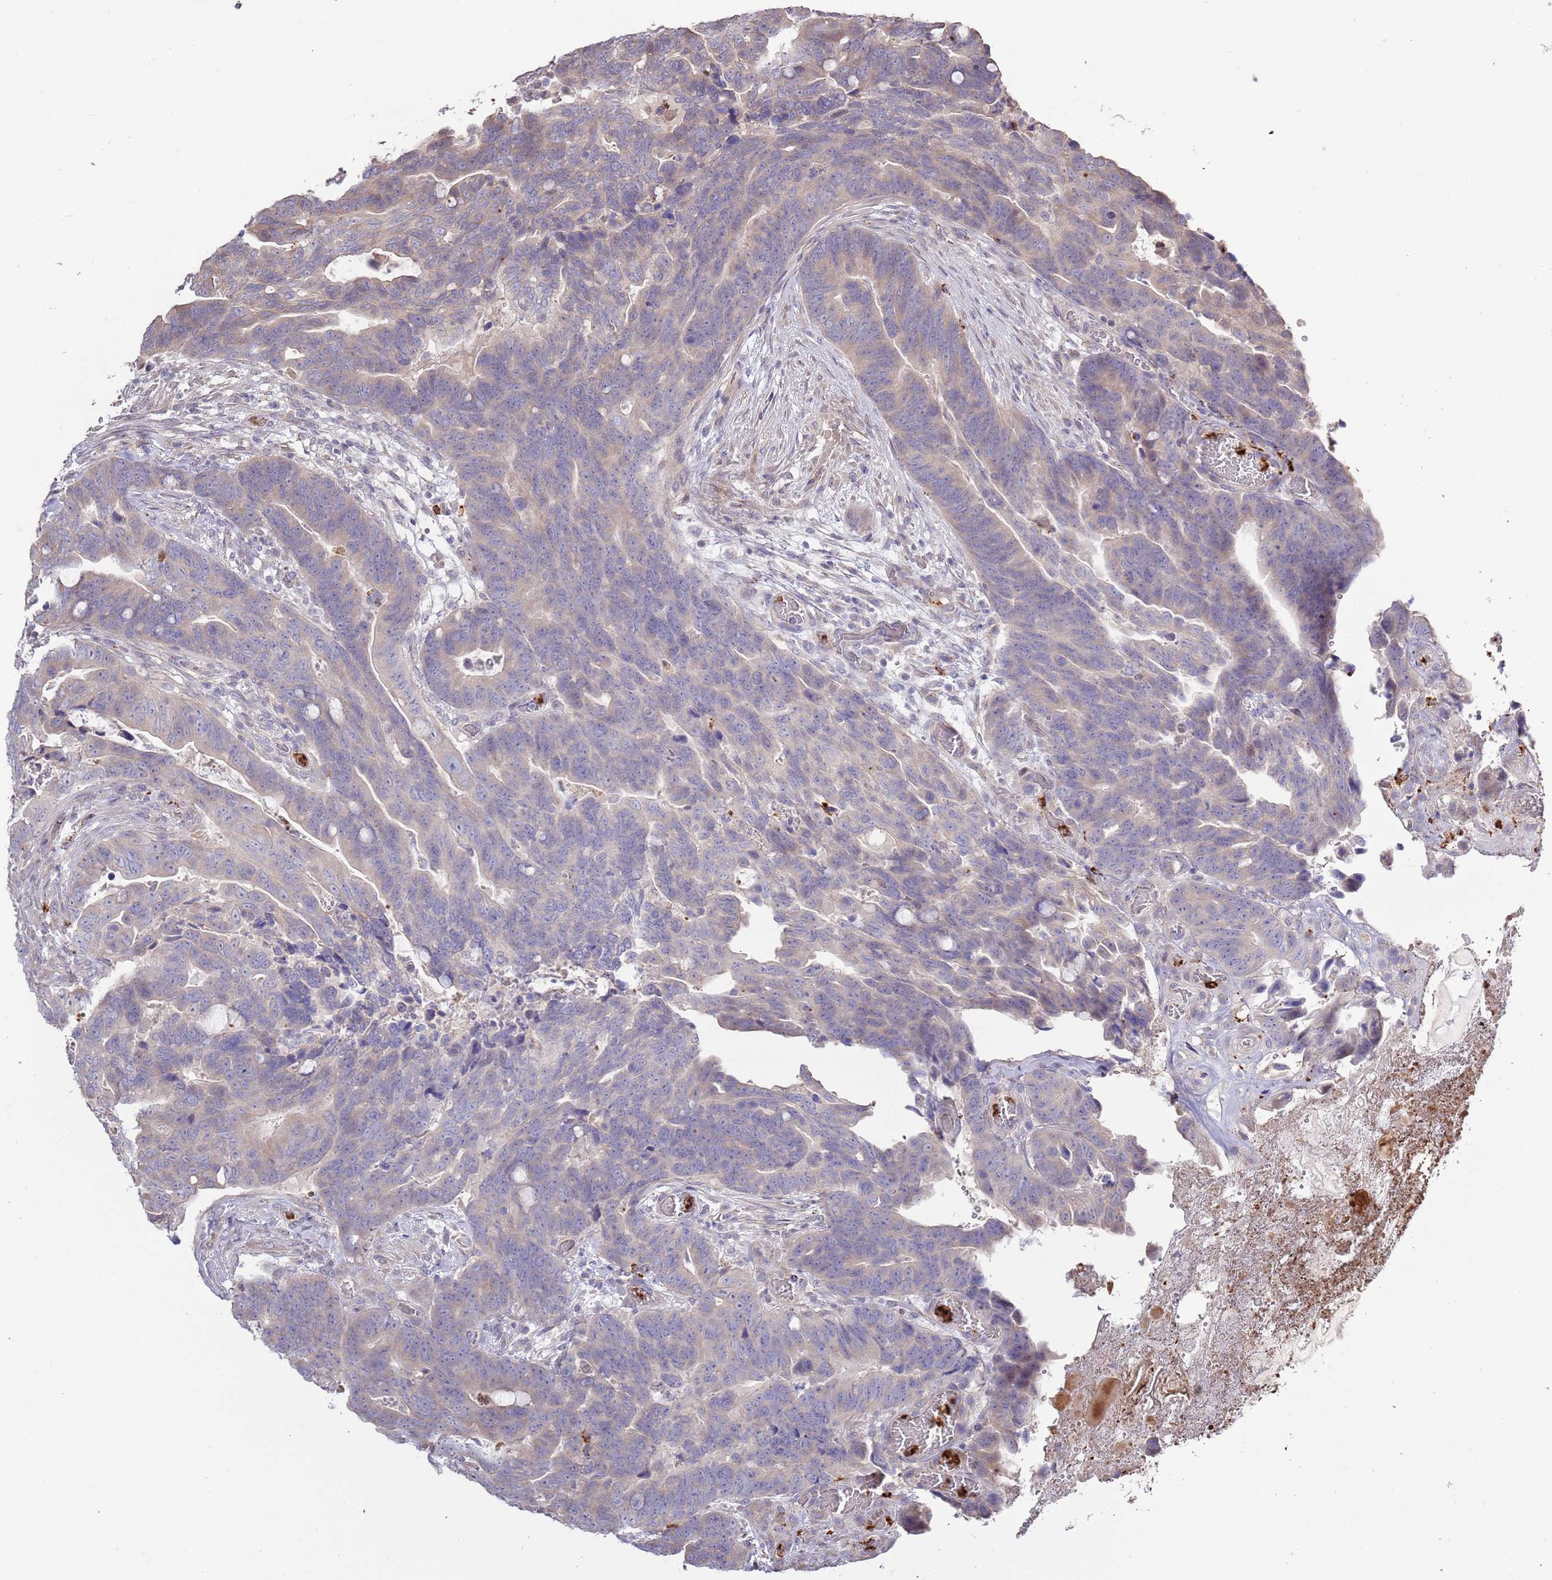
{"staining": {"intensity": "weak", "quantity": "<25%", "location": "cytoplasmic/membranous"}, "tissue": "colorectal cancer", "cell_type": "Tumor cells", "image_type": "cancer", "snomed": [{"axis": "morphology", "description": "Adenocarcinoma, NOS"}, {"axis": "topography", "description": "Colon"}], "caption": "Protein analysis of colorectal adenocarcinoma demonstrates no significant positivity in tumor cells. Nuclei are stained in blue.", "gene": "P2RY13", "patient": {"sex": "female", "age": 82}}